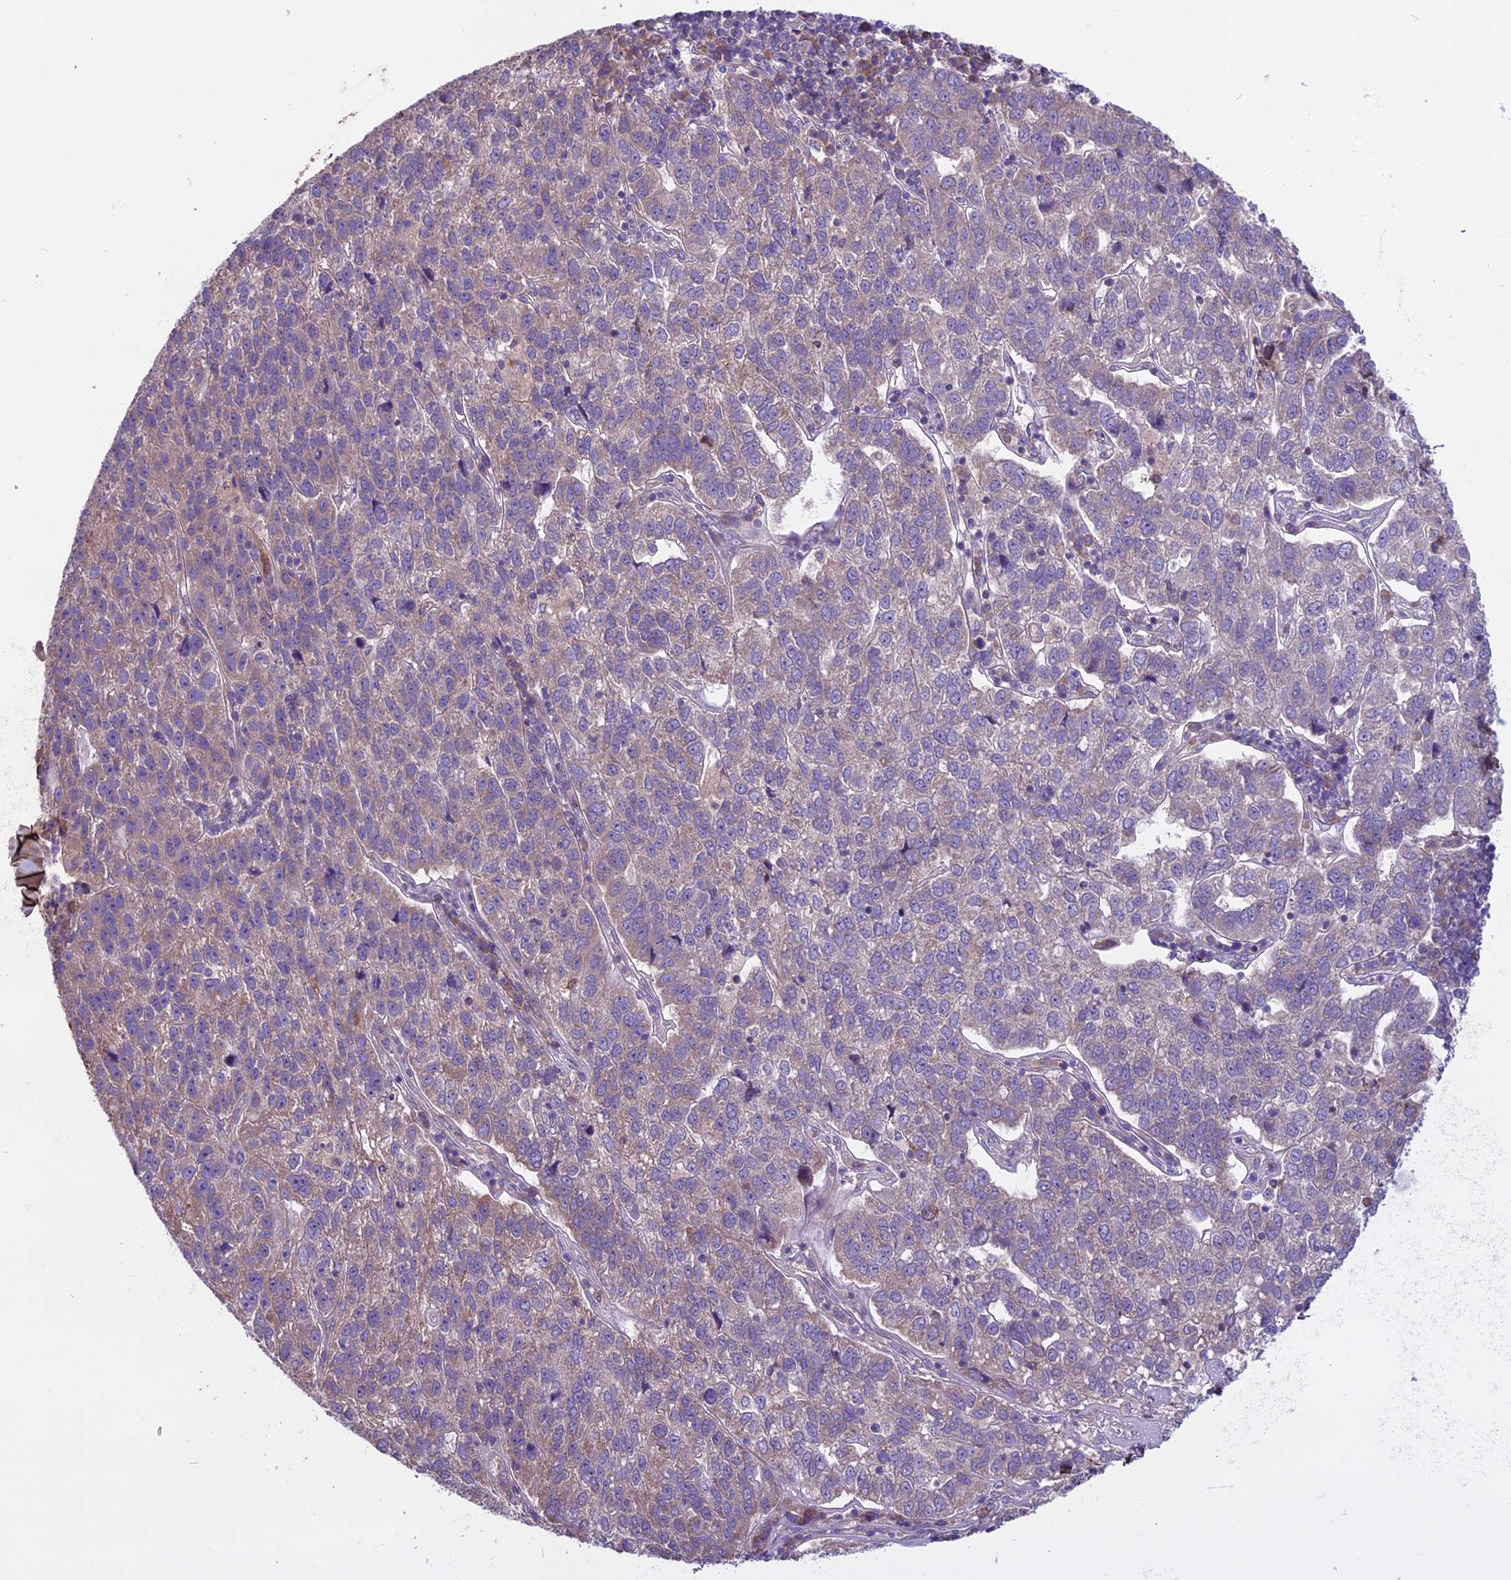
{"staining": {"intensity": "weak", "quantity": "25%-75%", "location": "cytoplasmic/membranous"}, "tissue": "pancreatic cancer", "cell_type": "Tumor cells", "image_type": "cancer", "snomed": [{"axis": "morphology", "description": "Adenocarcinoma, NOS"}, {"axis": "topography", "description": "Pancreas"}], "caption": "The immunohistochemical stain labels weak cytoplasmic/membranous staining in tumor cells of adenocarcinoma (pancreatic) tissue. (IHC, brightfield microscopy, high magnification).", "gene": "DCTN5", "patient": {"sex": "female", "age": 61}}